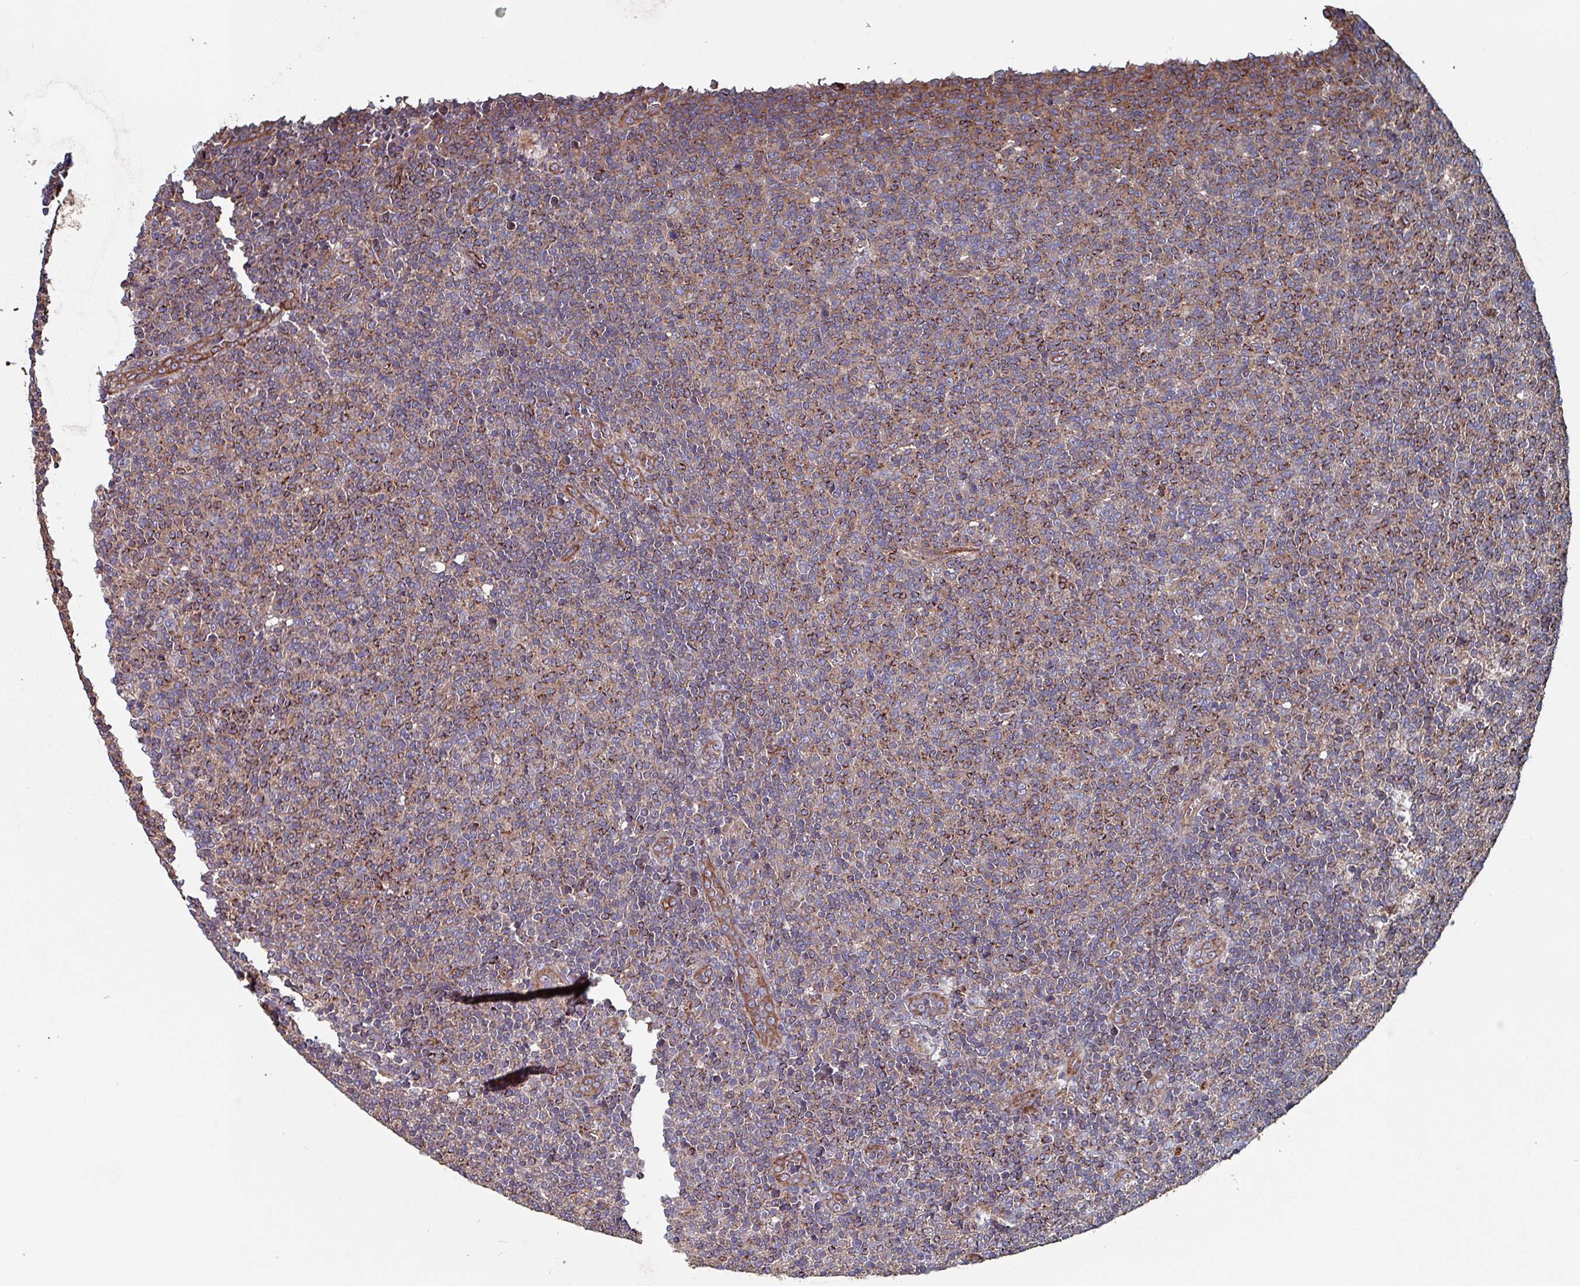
{"staining": {"intensity": "moderate", "quantity": "25%-75%", "location": "cytoplasmic/membranous"}, "tissue": "lymphoma", "cell_type": "Tumor cells", "image_type": "cancer", "snomed": [{"axis": "morphology", "description": "Malignant lymphoma, non-Hodgkin's type, Low grade"}, {"axis": "topography", "description": "Lymph node"}], "caption": "Protein staining of lymphoma tissue exhibits moderate cytoplasmic/membranous expression in approximately 25%-75% of tumor cells. (DAB IHC, brown staining for protein, blue staining for nuclei).", "gene": "ANO10", "patient": {"sex": "male", "age": 66}}